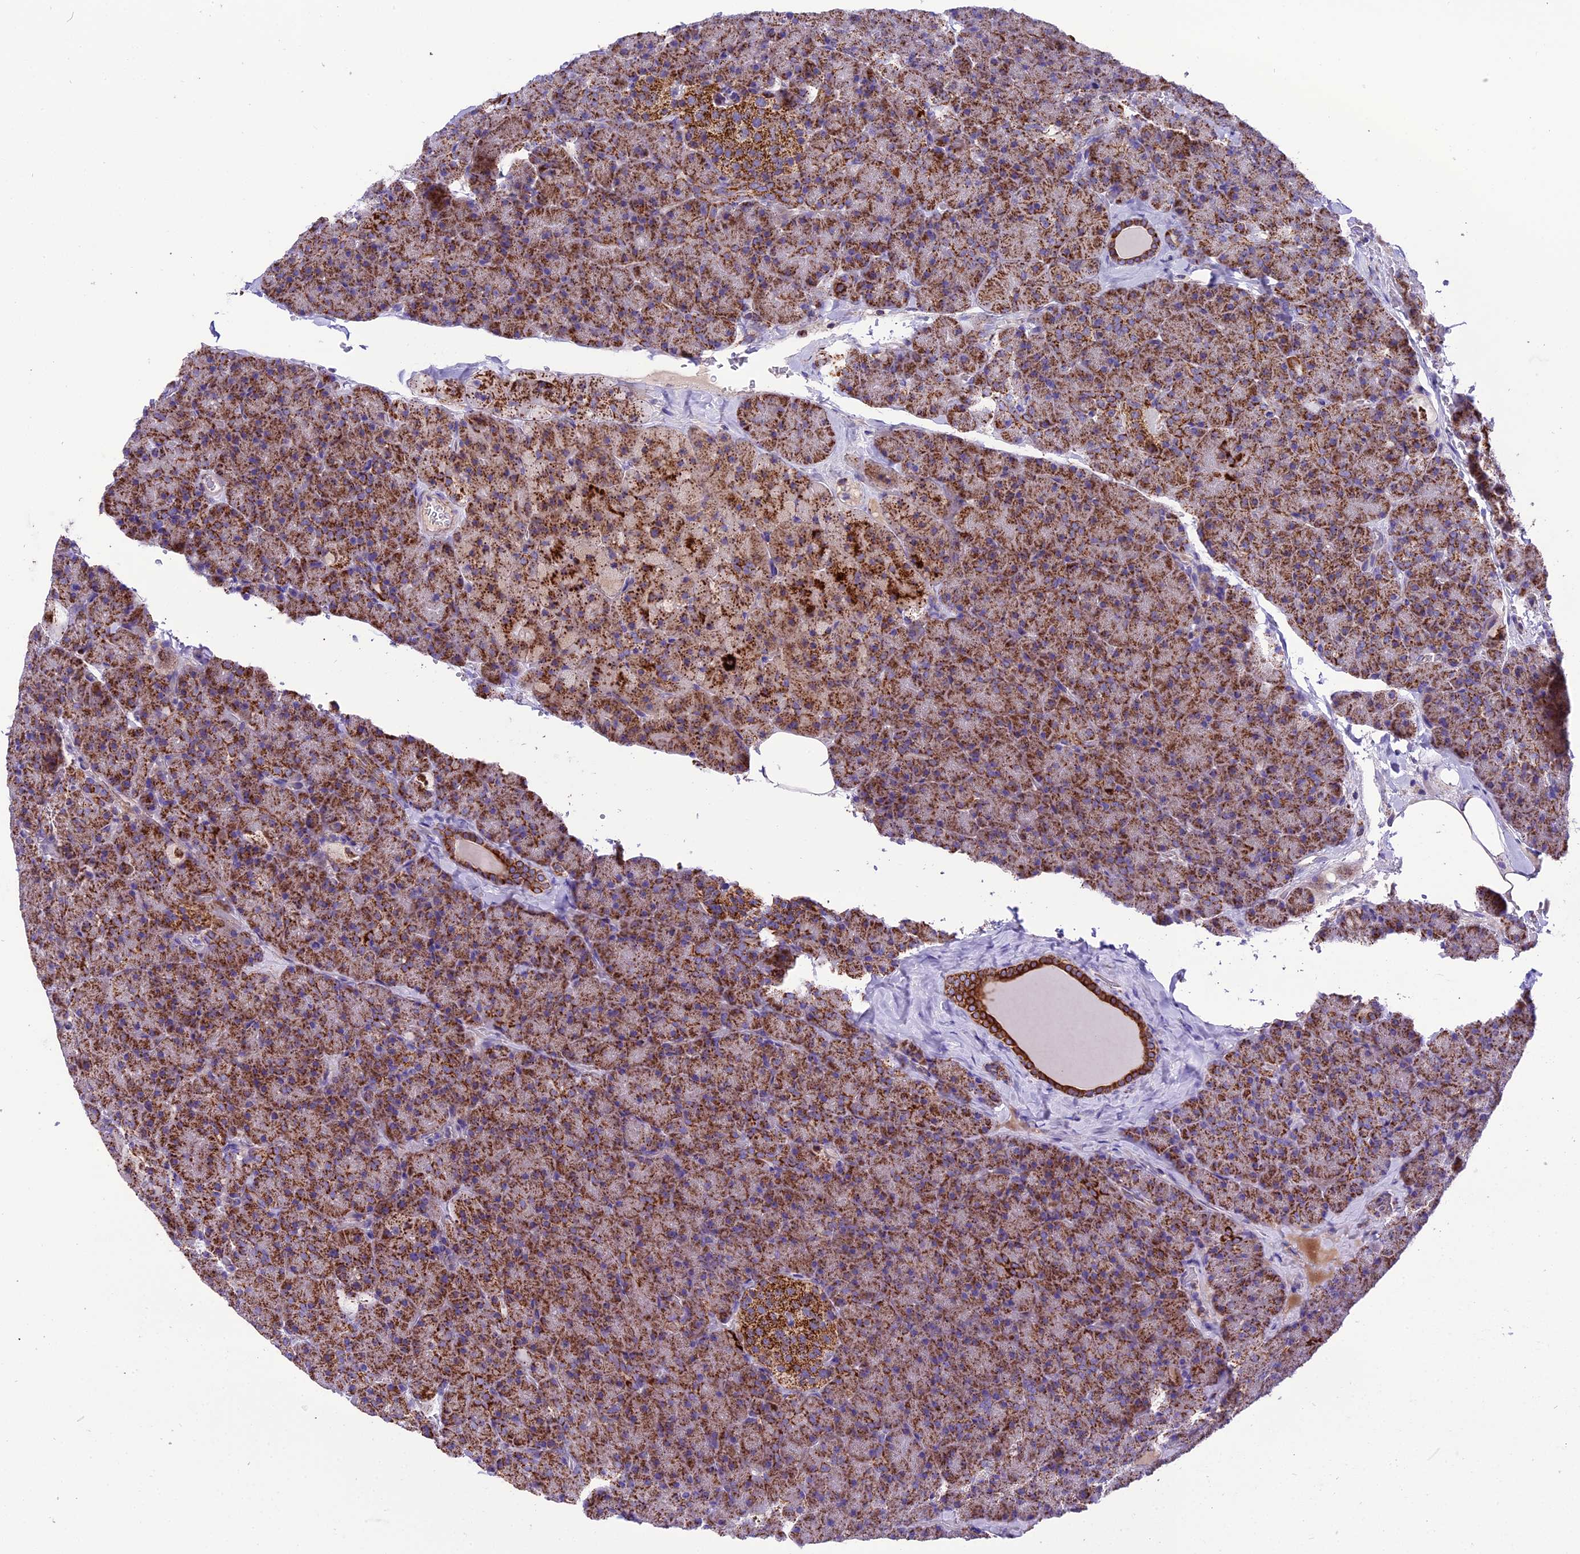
{"staining": {"intensity": "strong", "quantity": ">75%", "location": "cytoplasmic/membranous"}, "tissue": "pancreas", "cell_type": "Exocrine glandular cells", "image_type": "normal", "snomed": [{"axis": "morphology", "description": "Normal tissue, NOS"}, {"axis": "topography", "description": "Pancreas"}], "caption": "IHC of normal pancreas displays high levels of strong cytoplasmic/membranous positivity in approximately >75% of exocrine glandular cells.", "gene": "MRPS34", "patient": {"sex": "male", "age": 36}}